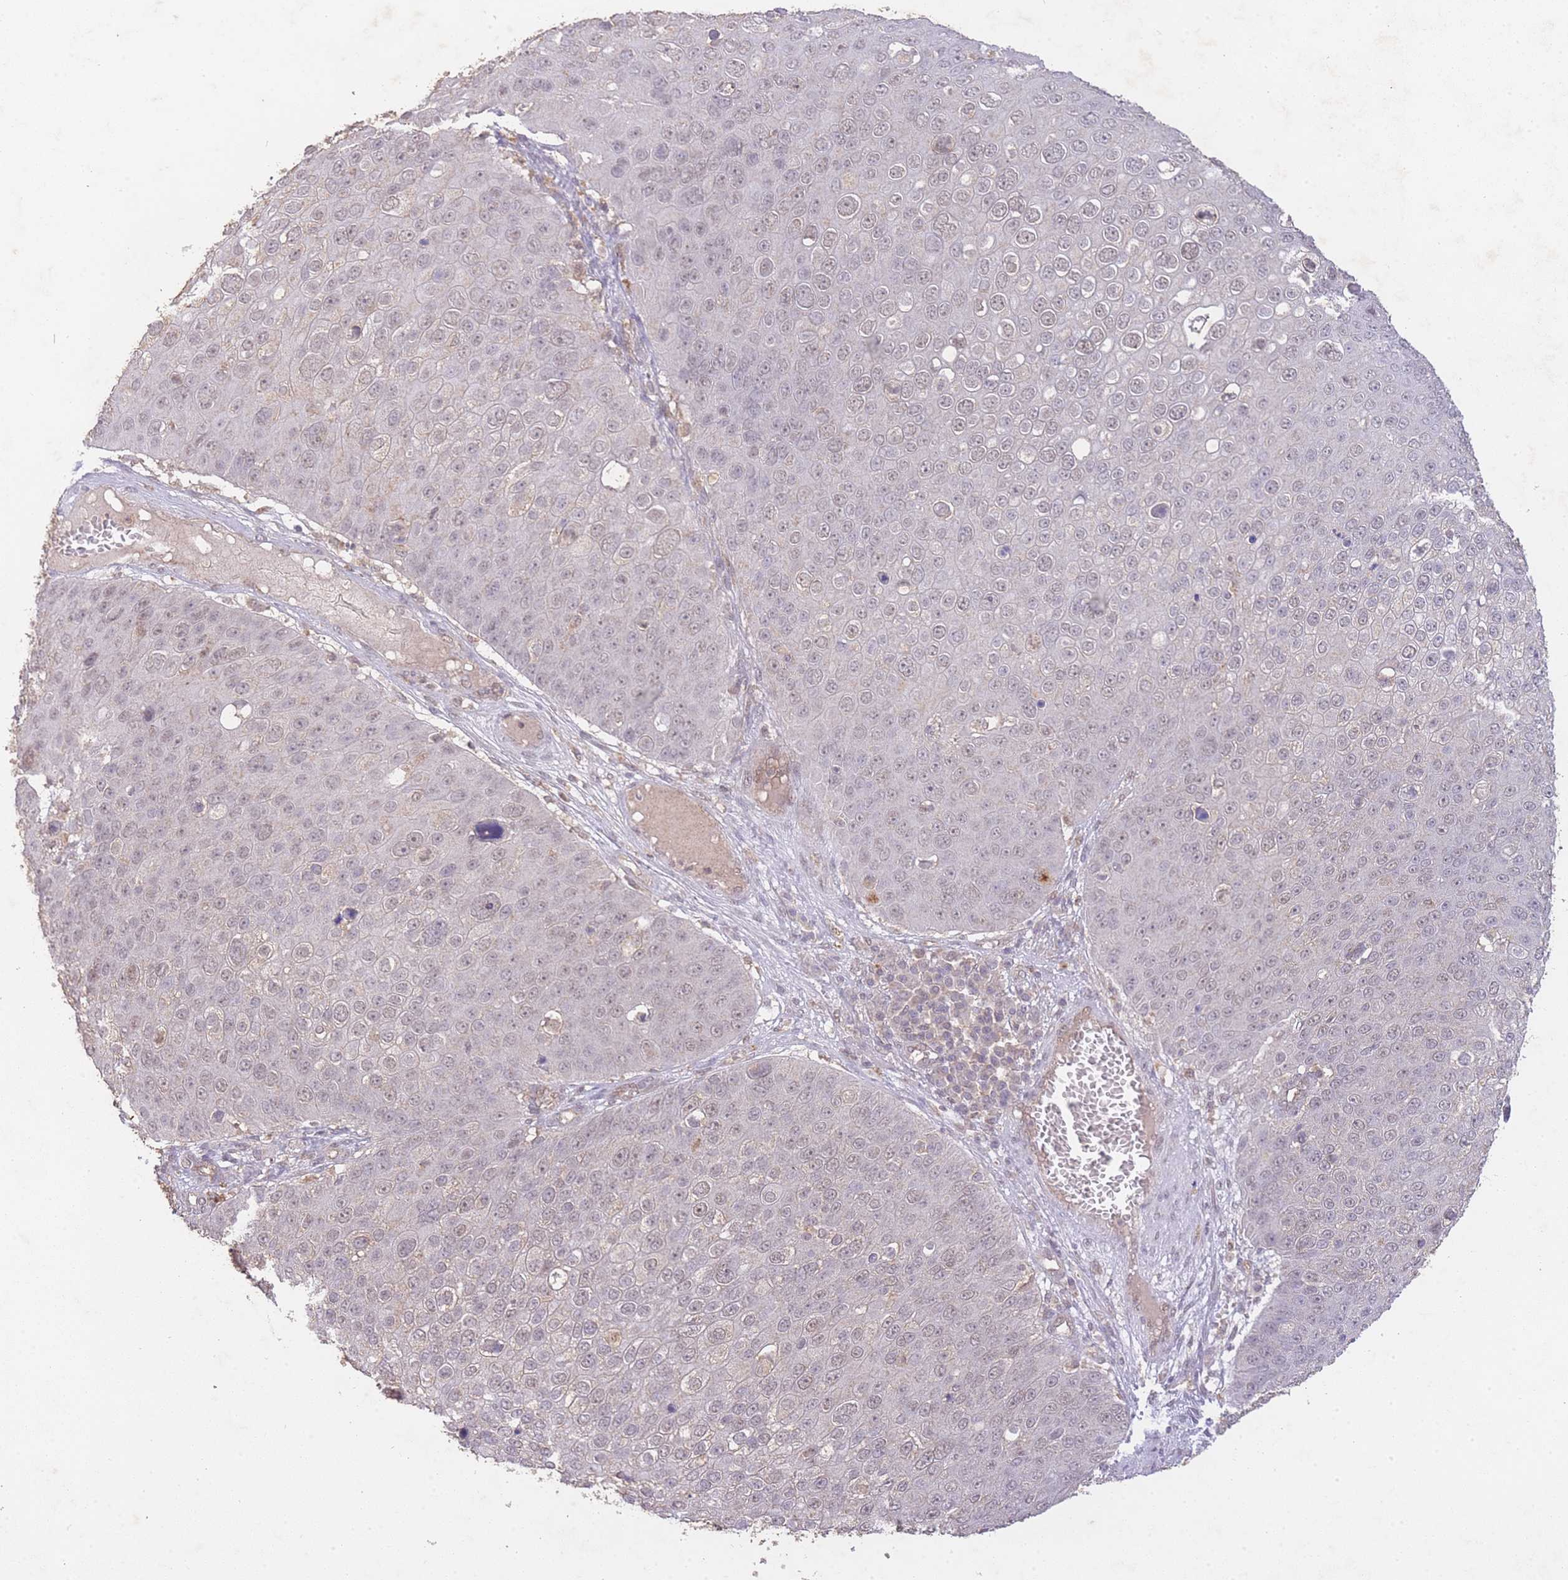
{"staining": {"intensity": "negative", "quantity": "none", "location": "none"}, "tissue": "skin cancer", "cell_type": "Tumor cells", "image_type": "cancer", "snomed": [{"axis": "morphology", "description": "Squamous cell carcinoma, NOS"}, {"axis": "topography", "description": "Skin"}], "caption": "The IHC histopathology image has no significant staining in tumor cells of skin squamous cell carcinoma tissue.", "gene": "RNF144B", "patient": {"sex": "male", "age": 71}}